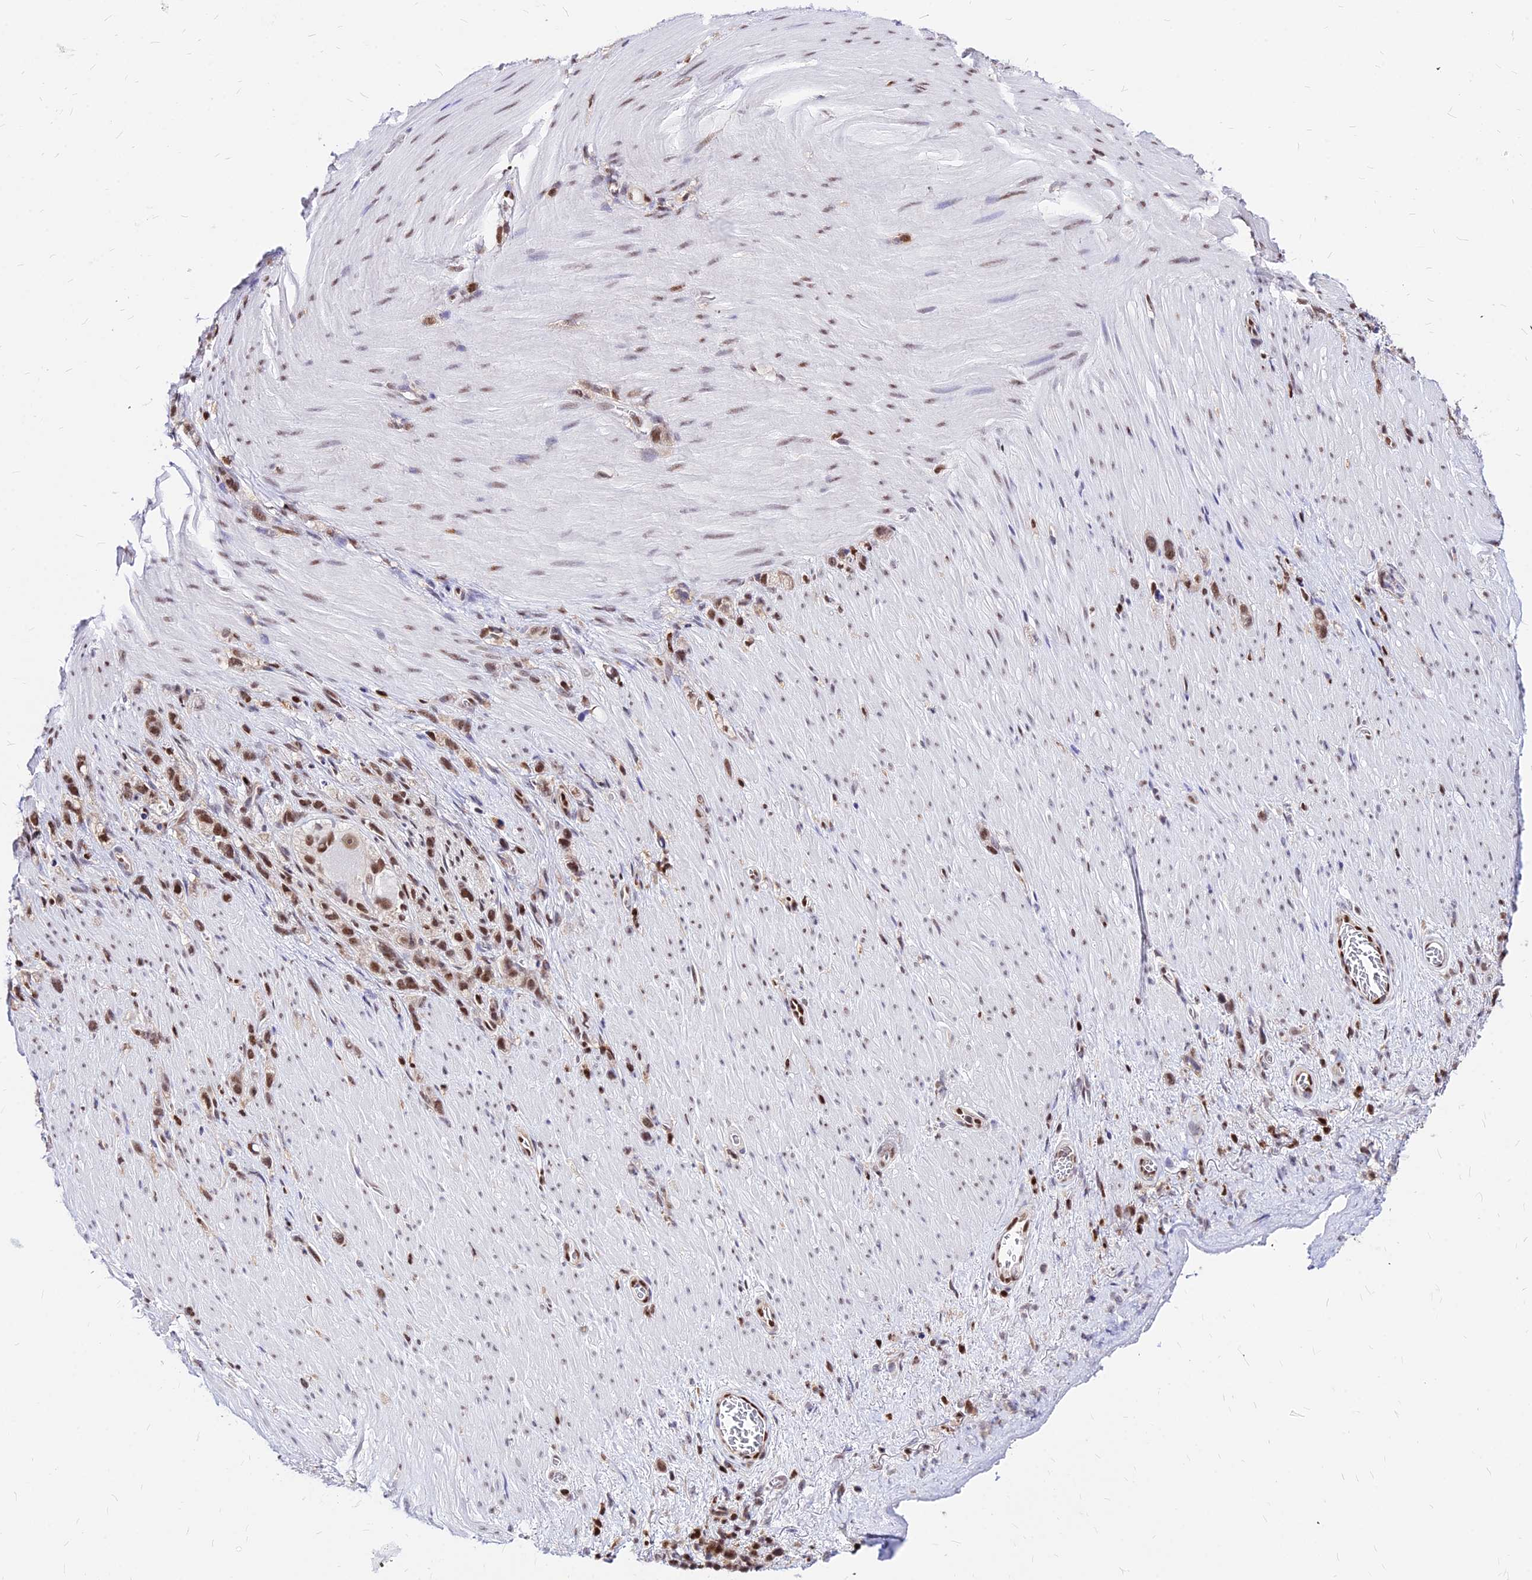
{"staining": {"intensity": "moderate", "quantity": ">75%", "location": "nuclear"}, "tissue": "stomach cancer", "cell_type": "Tumor cells", "image_type": "cancer", "snomed": [{"axis": "morphology", "description": "Adenocarcinoma, NOS"}, {"axis": "topography", "description": "Stomach"}], "caption": "Moderate nuclear expression is appreciated in approximately >75% of tumor cells in stomach cancer (adenocarcinoma). The protein is stained brown, and the nuclei are stained in blue (DAB IHC with brightfield microscopy, high magnification).", "gene": "PAXX", "patient": {"sex": "female", "age": 65}}